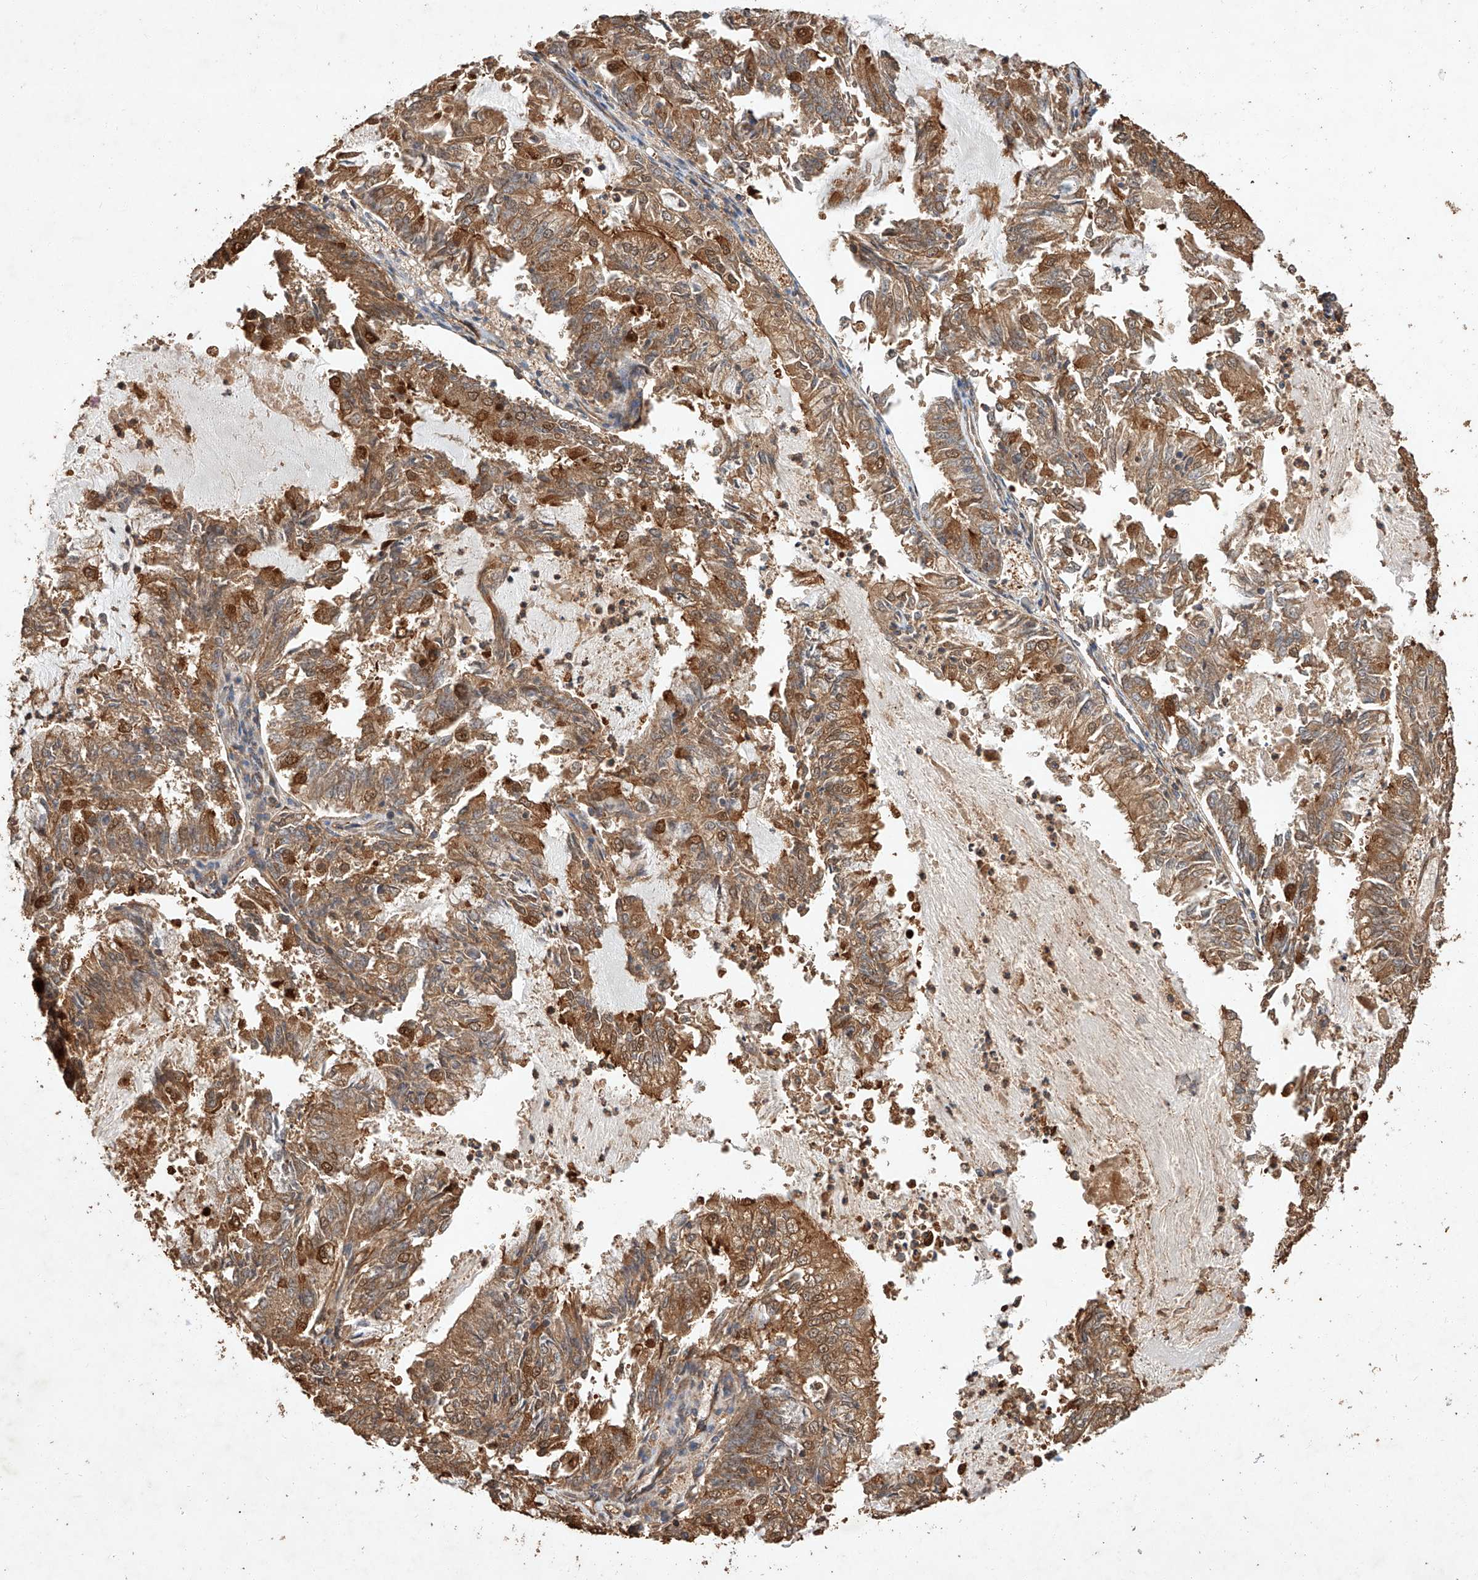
{"staining": {"intensity": "moderate", "quantity": ">75%", "location": "cytoplasmic/membranous"}, "tissue": "endometrial cancer", "cell_type": "Tumor cells", "image_type": "cancer", "snomed": [{"axis": "morphology", "description": "Adenocarcinoma, NOS"}, {"axis": "topography", "description": "Endometrium"}], "caption": "Adenocarcinoma (endometrial) stained for a protein shows moderate cytoplasmic/membranous positivity in tumor cells.", "gene": "GHDC", "patient": {"sex": "female", "age": 57}}